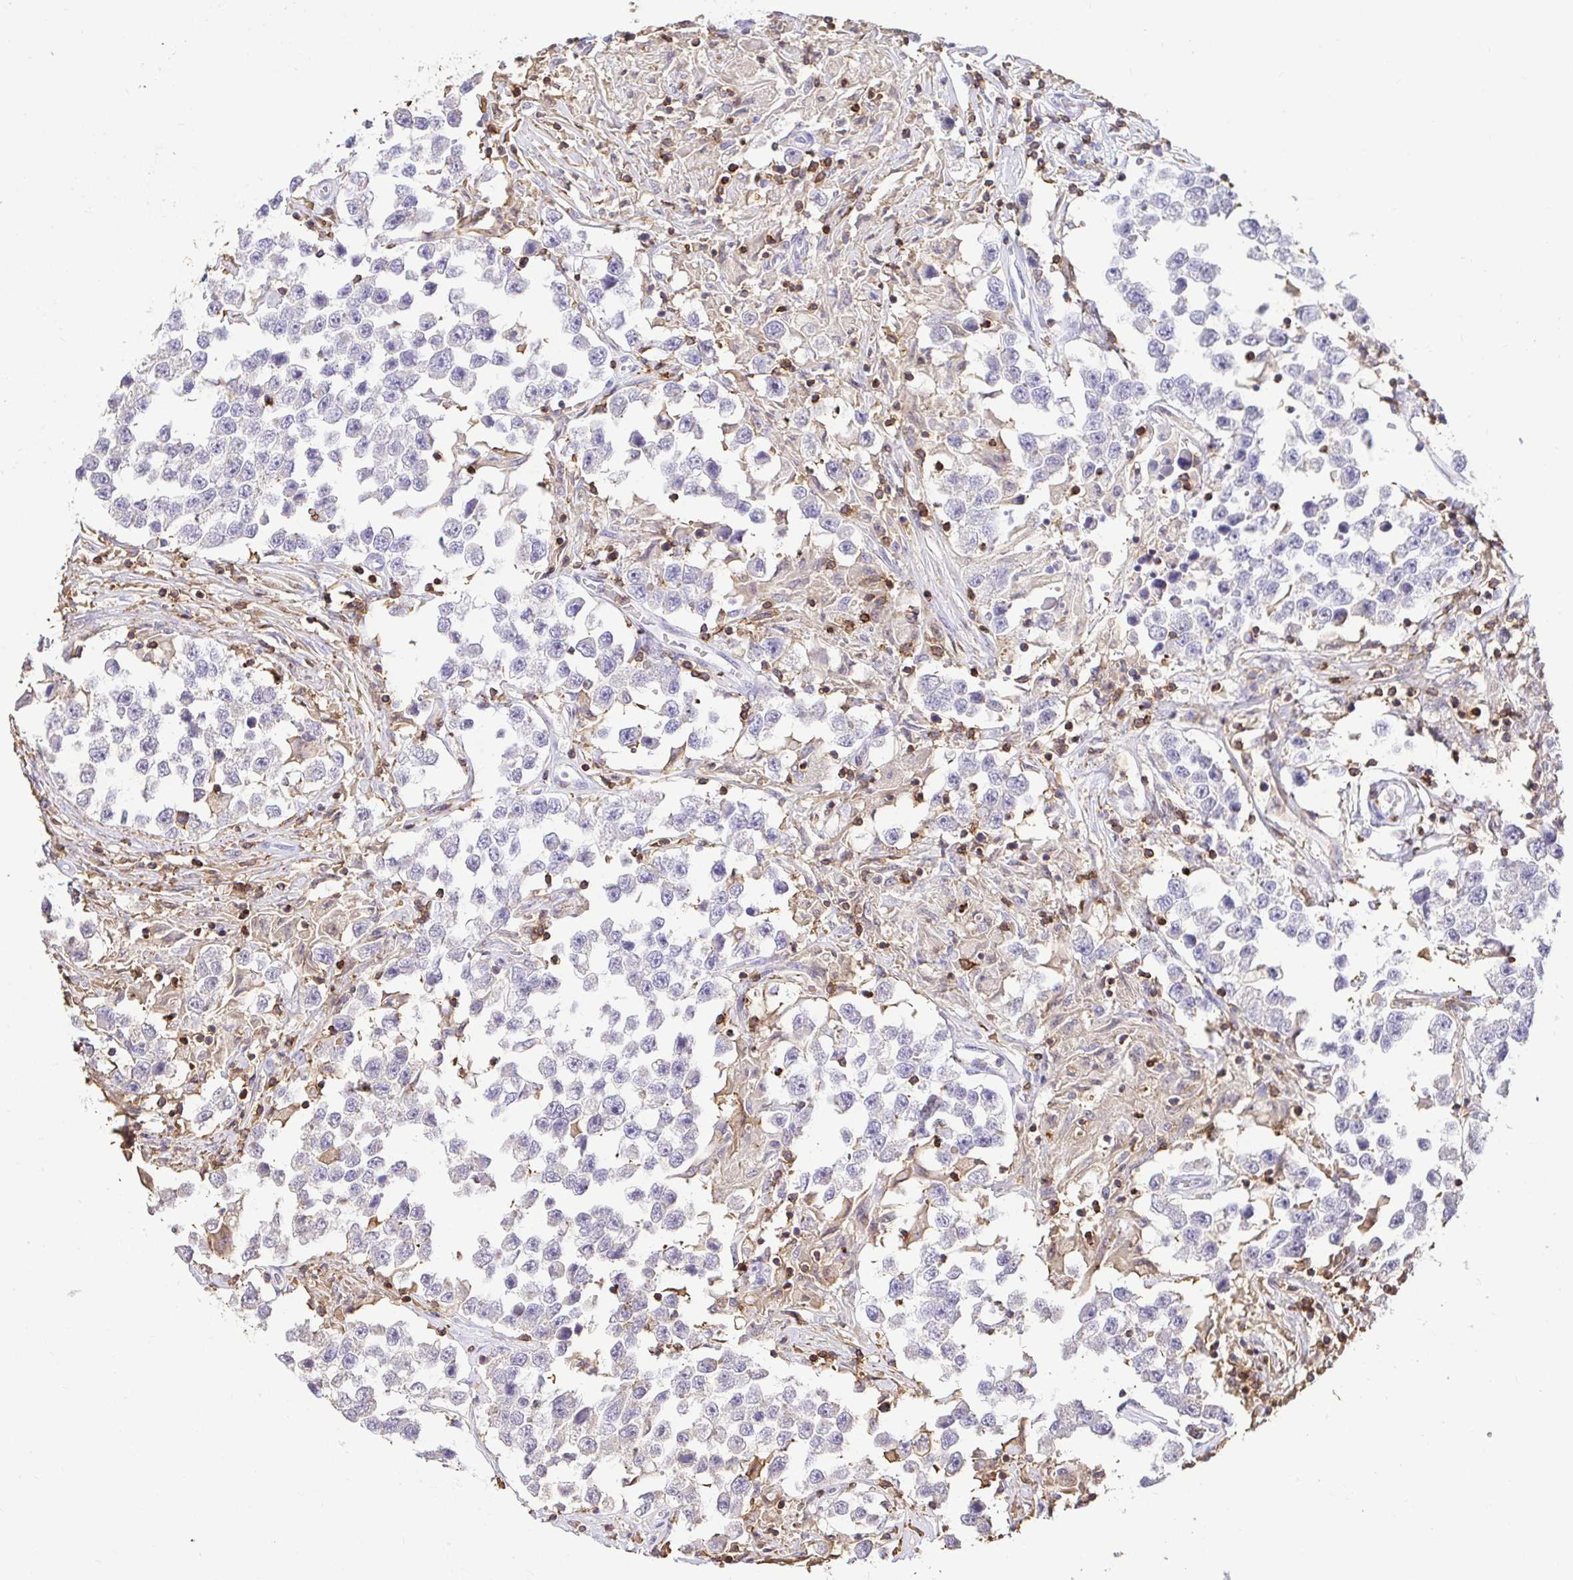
{"staining": {"intensity": "negative", "quantity": "none", "location": "none"}, "tissue": "testis cancer", "cell_type": "Tumor cells", "image_type": "cancer", "snomed": [{"axis": "morphology", "description": "Seminoma, NOS"}, {"axis": "topography", "description": "Testis"}], "caption": "DAB immunohistochemical staining of testis cancer (seminoma) exhibits no significant positivity in tumor cells.", "gene": "SKAP1", "patient": {"sex": "male", "age": 46}}